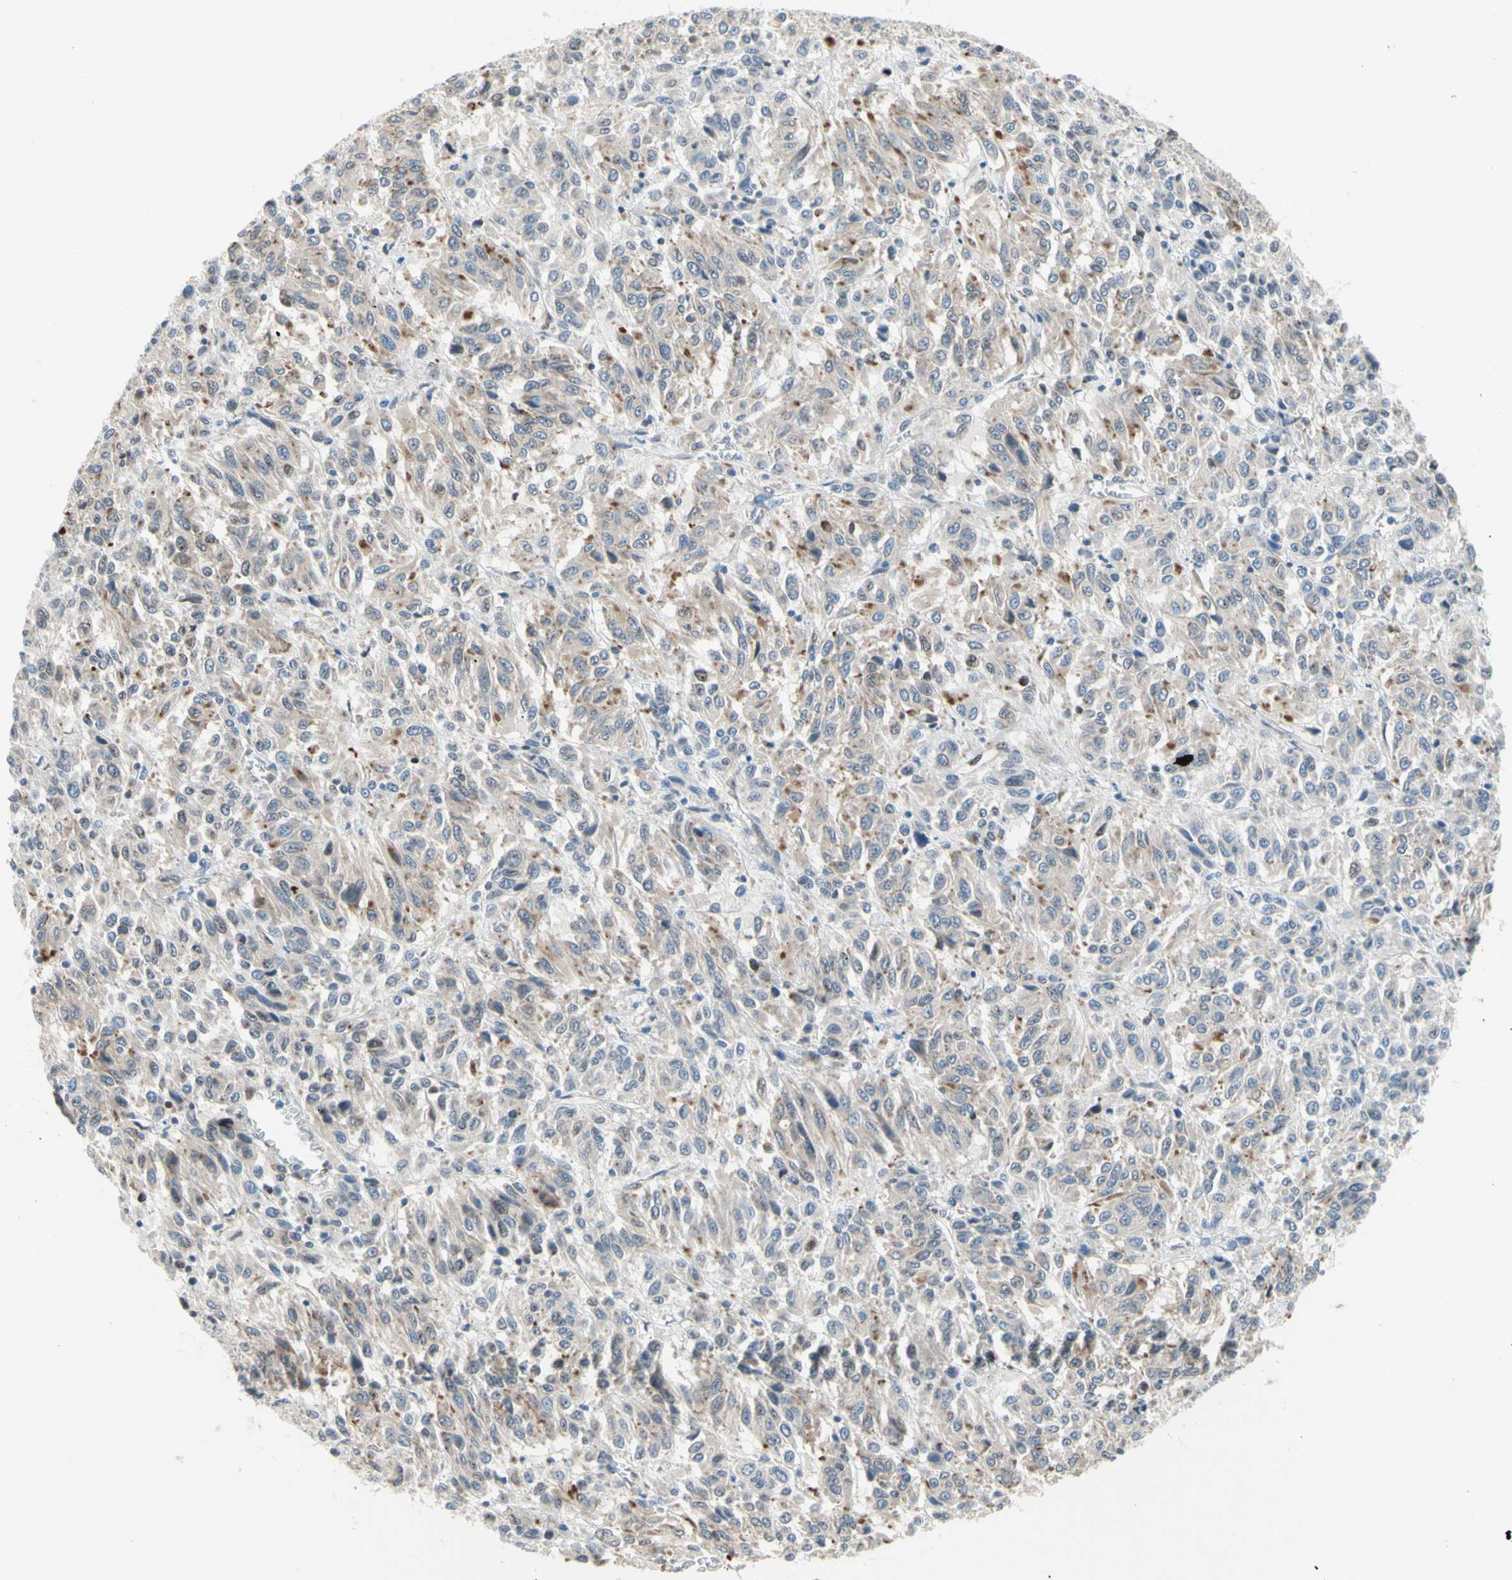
{"staining": {"intensity": "weak", "quantity": ">75%", "location": "cytoplasmic/membranous"}, "tissue": "melanoma", "cell_type": "Tumor cells", "image_type": "cancer", "snomed": [{"axis": "morphology", "description": "Malignant melanoma, Metastatic site"}, {"axis": "topography", "description": "Lung"}], "caption": "Immunohistochemical staining of human melanoma shows low levels of weak cytoplasmic/membranous protein positivity in approximately >75% of tumor cells.", "gene": "TRAF2", "patient": {"sex": "male", "age": 64}}